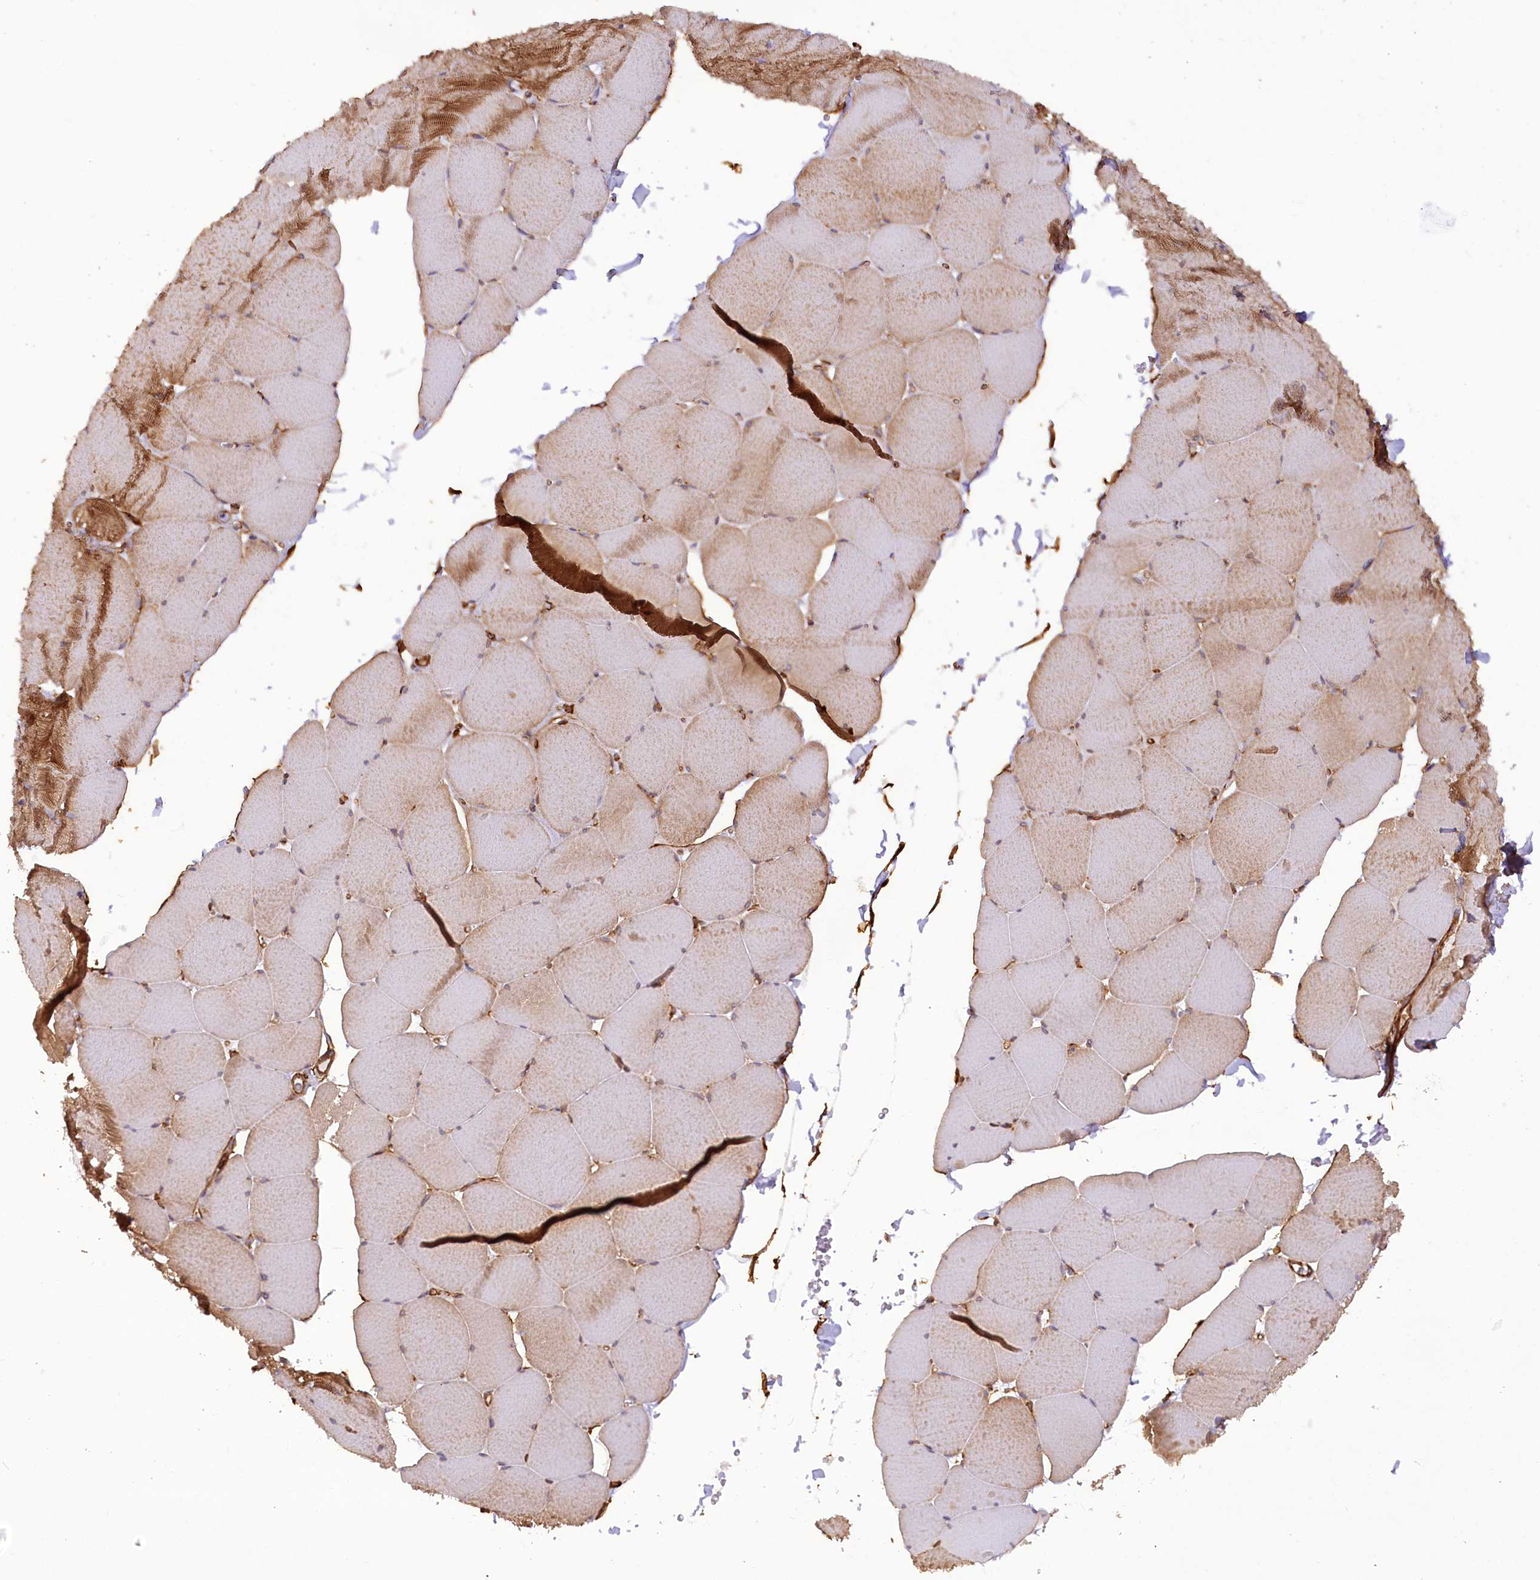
{"staining": {"intensity": "strong", "quantity": "25%-75%", "location": "cytoplasmic/membranous"}, "tissue": "skeletal muscle", "cell_type": "Myocytes", "image_type": "normal", "snomed": [{"axis": "morphology", "description": "Normal tissue, NOS"}, {"axis": "topography", "description": "Skeletal muscle"}, {"axis": "topography", "description": "Head-Neck"}], "caption": "This photomicrograph shows immunohistochemistry (IHC) staining of normal skeletal muscle, with high strong cytoplasmic/membranous staining in about 25%-75% of myocytes.", "gene": "SYNPO2", "patient": {"sex": "male", "age": 66}}